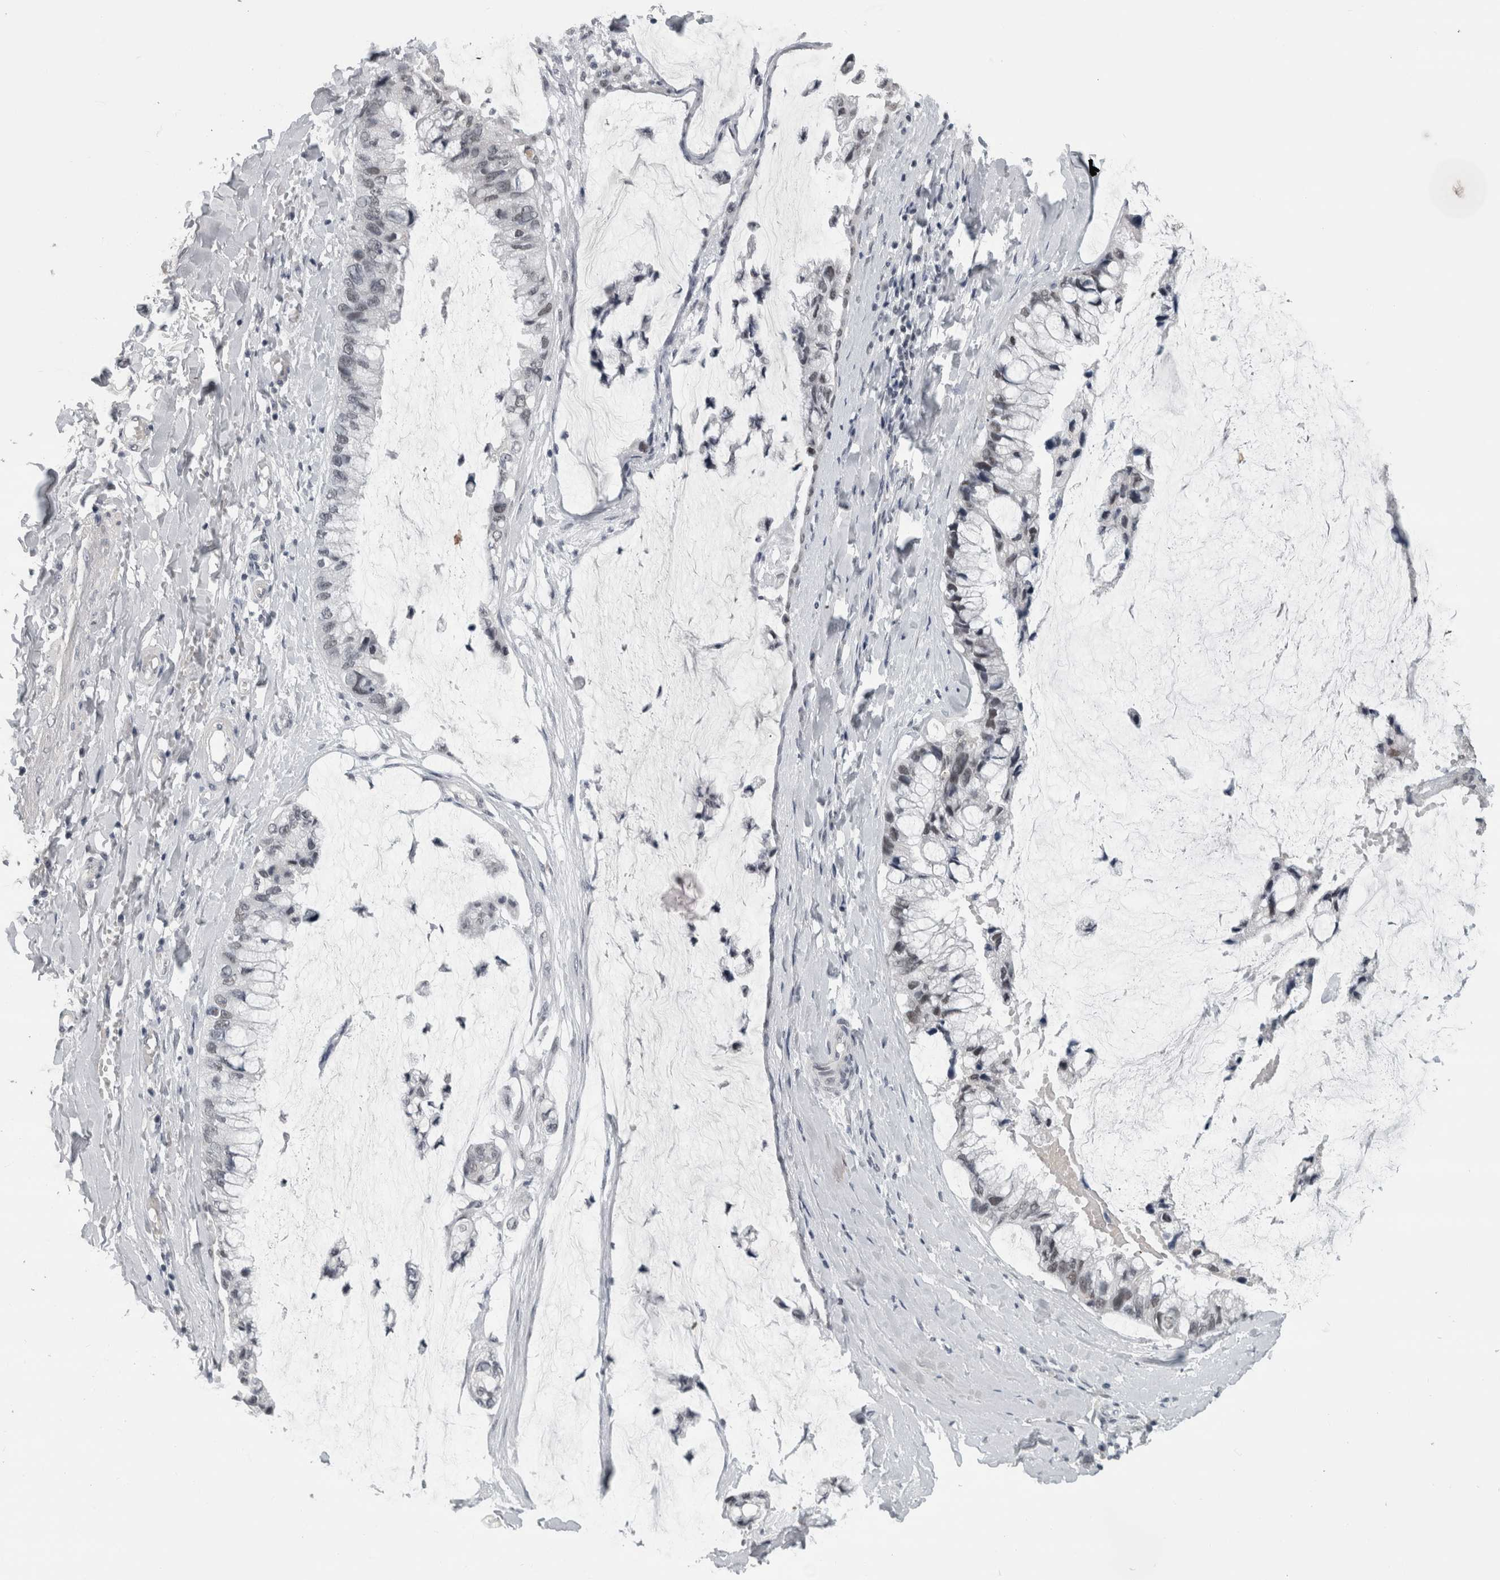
{"staining": {"intensity": "weak", "quantity": "<25%", "location": "nuclear"}, "tissue": "ovarian cancer", "cell_type": "Tumor cells", "image_type": "cancer", "snomed": [{"axis": "morphology", "description": "Cystadenocarcinoma, mucinous, NOS"}, {"axis": "topography", "description": "Ovary"}], "caption": "A micrograph of human mucinous cystadenocarcinoma (ovarian) is negative for staining in tumor cells.", "gene": "ARID4B", "patient": {"sex": "female", "age": 39}}